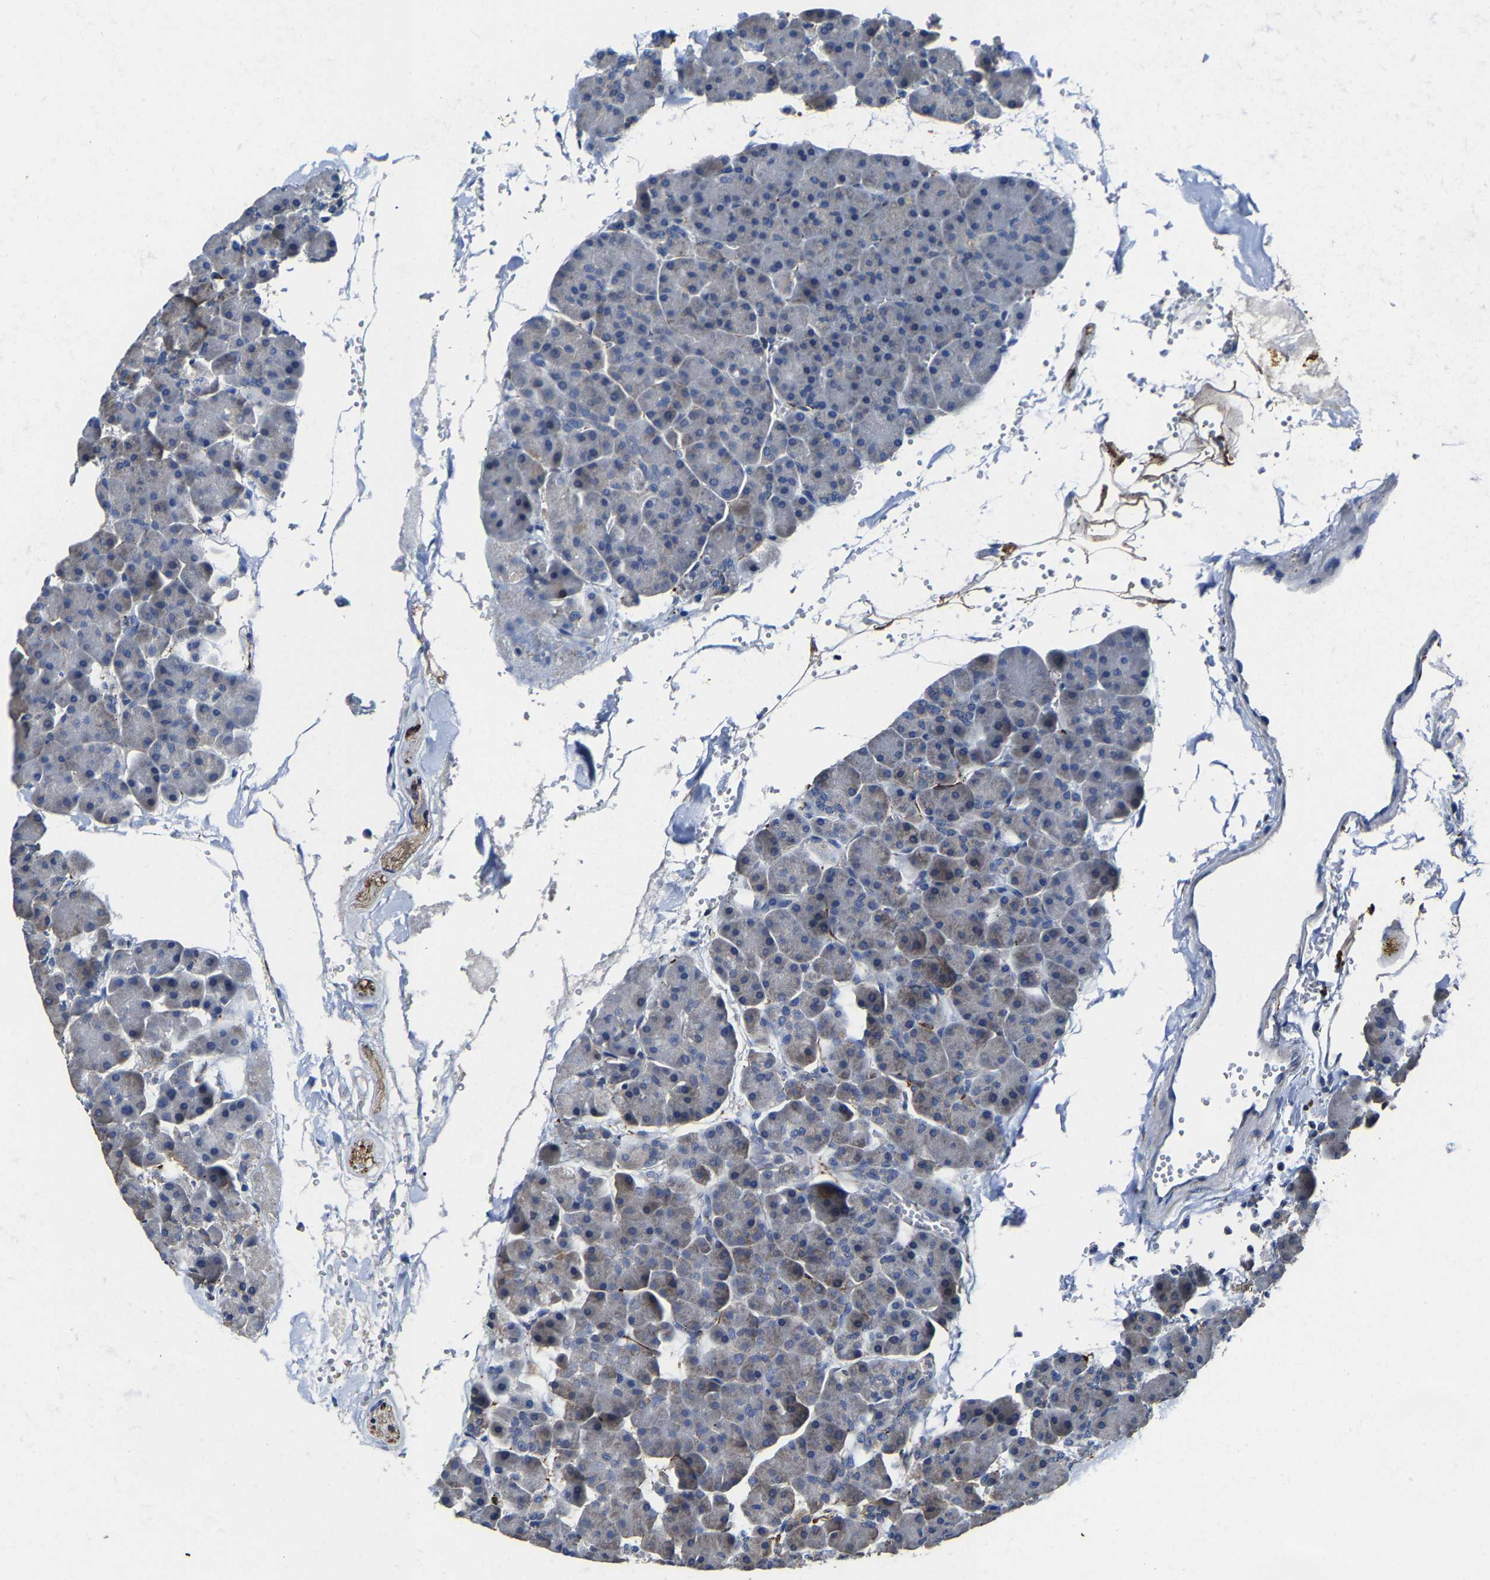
{"staining": {"intensity": "negative", "quantity": "none", "location": "none"}, "tissue": "pancreas", "cell_type": "Exocrine glandular cells", "image_type": "normal", "snomed": [{"axis": "morphology", "description": "Normal tissue, NOS"}, {"axis": "topography", "description": "Pancreas"}], "caption": "Human pancreas stained for a protein using immunohistochemistry (IHC) shows no expression in exocrine glandular cells.", "gene": "AGK", "patient": {"sex": "male", "age": 35}}